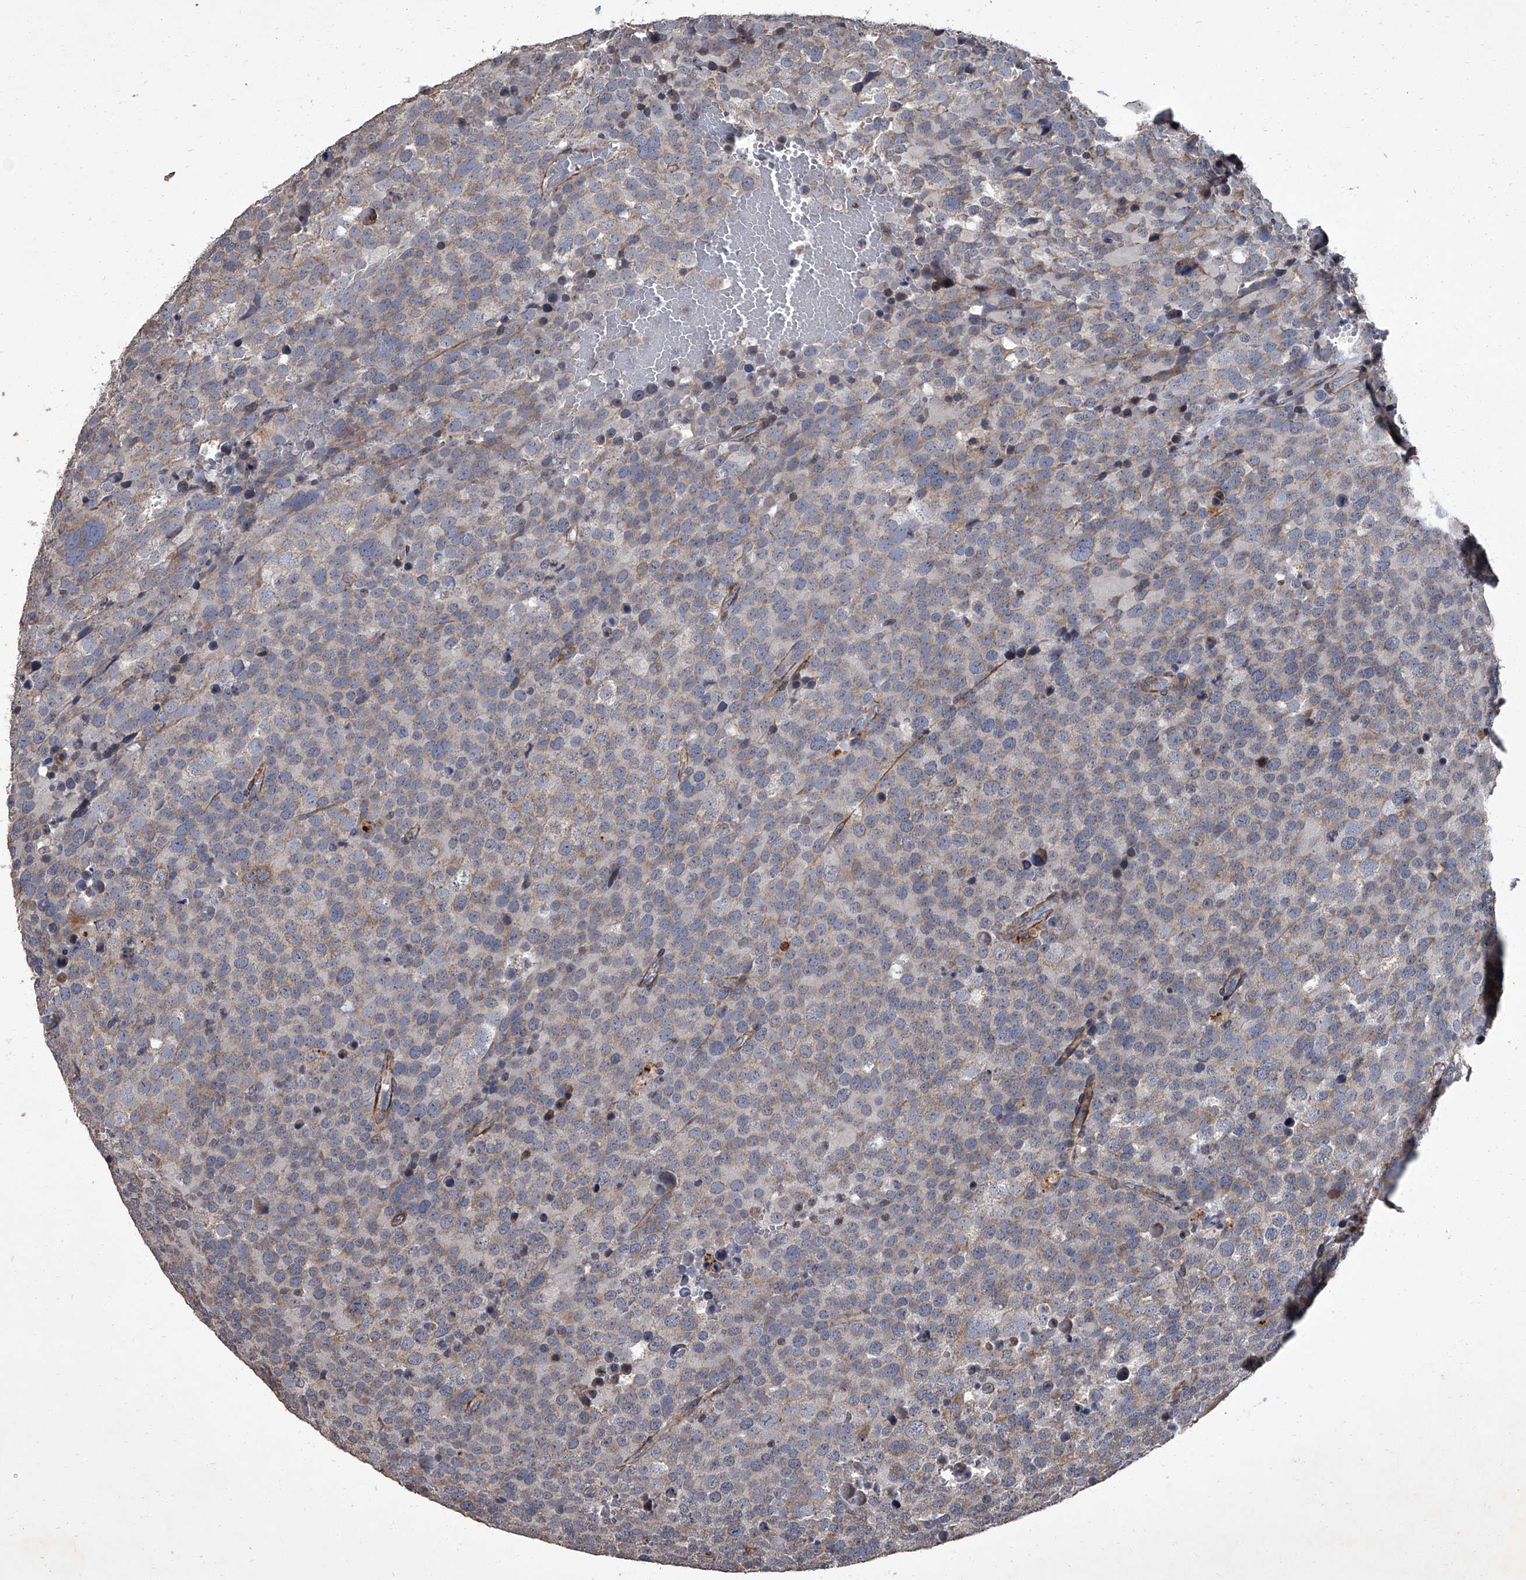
{"staining": {"intensity": "weak", "quantity": "25%-75%", "location": "cytoplasmic/membranous"}, "tissue": "testis cancer", "cell_type": "Tumor cells", "image_type": "cancer", "snomed": [{"axis": "morphology", "description": "Seminoma, NOS"}, {"axis": "topography", "description": "Testis"}], "caption": "Testis seminoma stained with a protein marker shows weak staining in tumor cells.", "gene": "SIRT4", "patient": {"sex": "male", "age": 71}}